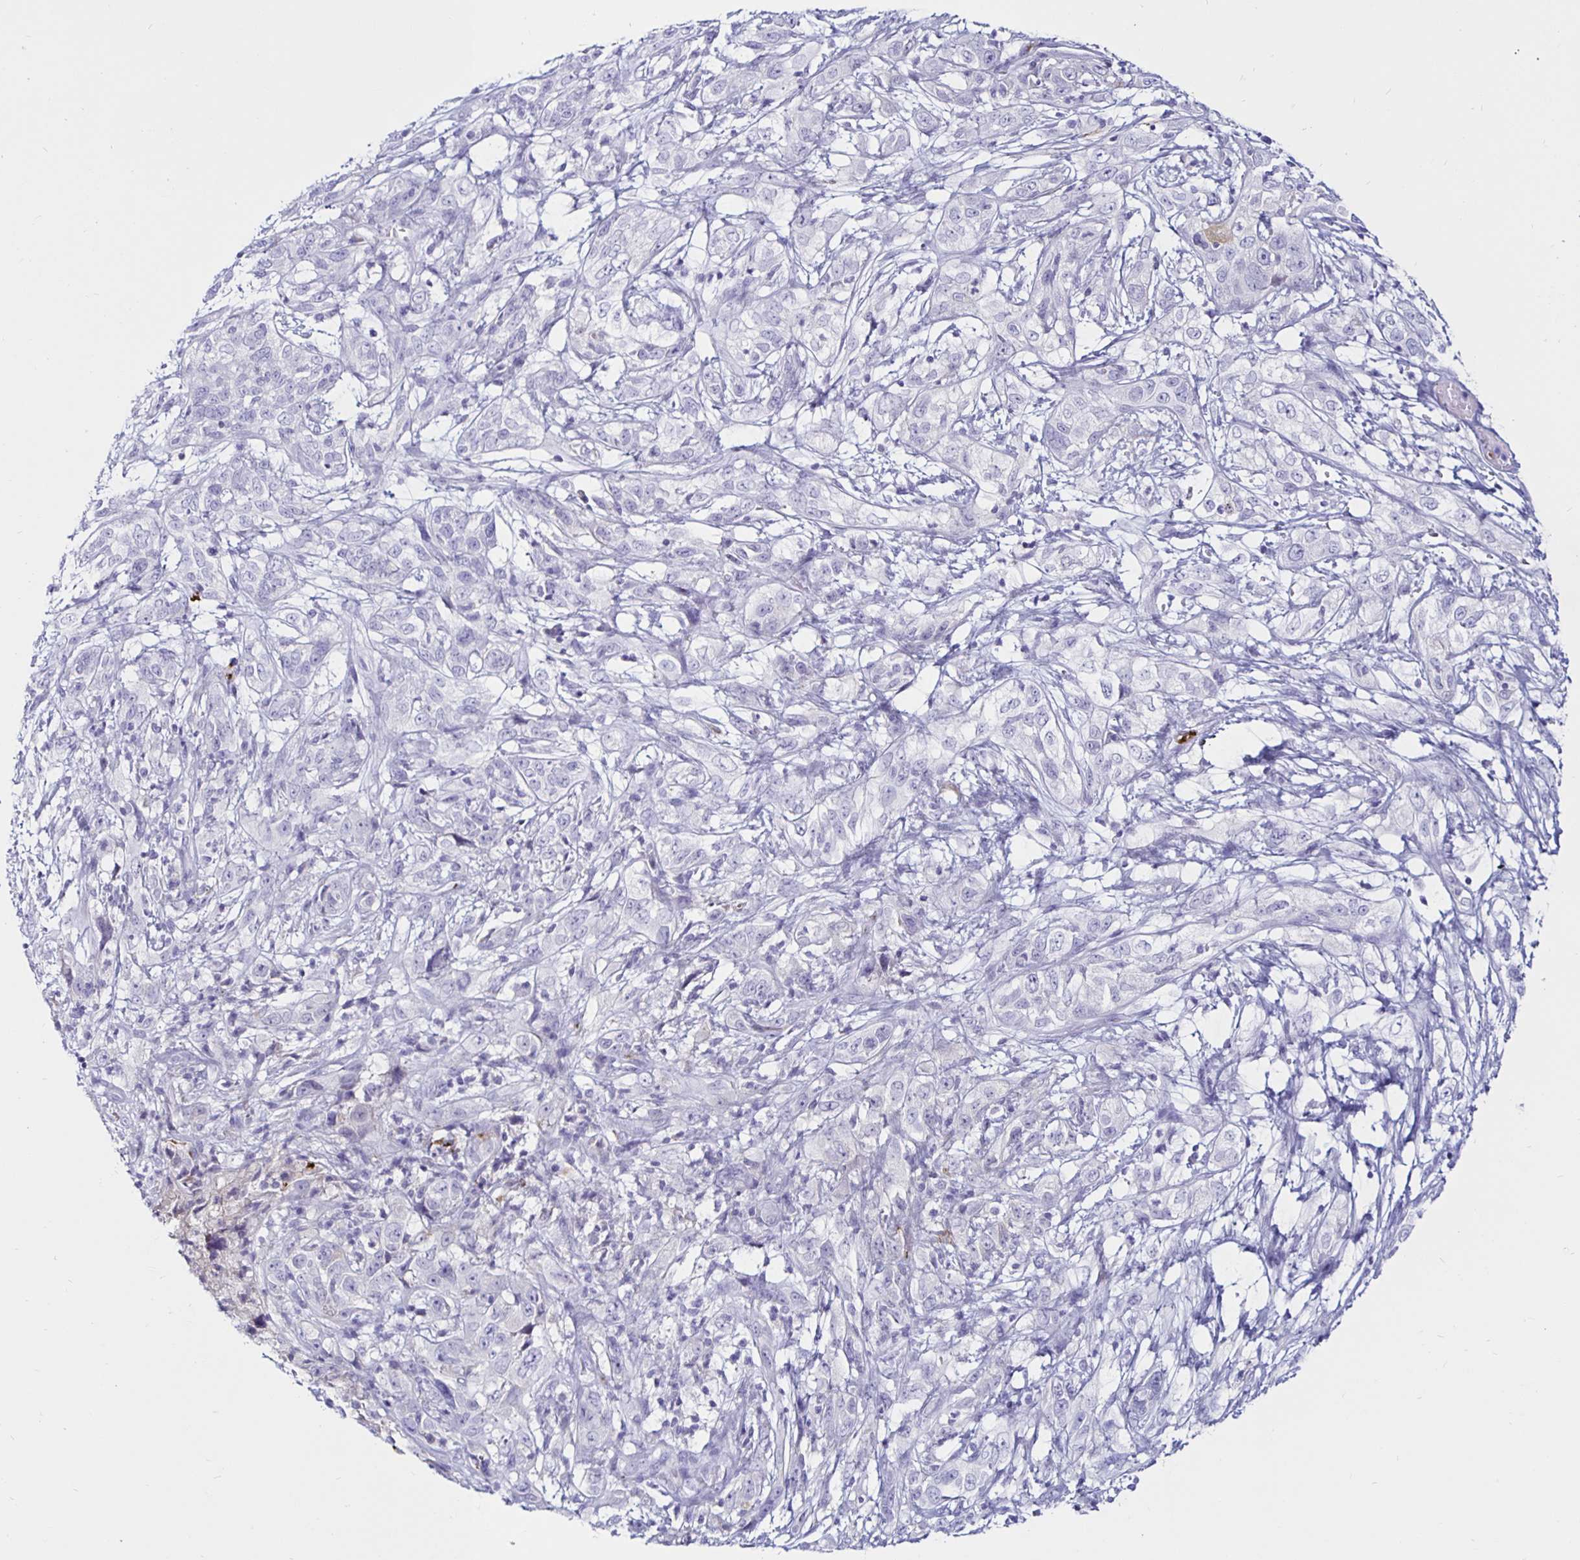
{"staining": {"intensity": "negative", "quantity": "none", "location": "none"}, "tissue": "cervical cancer", "cell_type": "Tumor cells", "image_type": "cancer", "snomed": [{"axis": "morphology", "description": "Adenocarcinoma, NOS"}, {"axis": "topography", "description": "Cervix"}], "caption": "Immunohistochemistry (IHC) of cervical cancer (adenocarcinoma) displays no expression in tumor cells.", "gene": "TIMP1", "patient": {"sex": "female", "age": 40}}